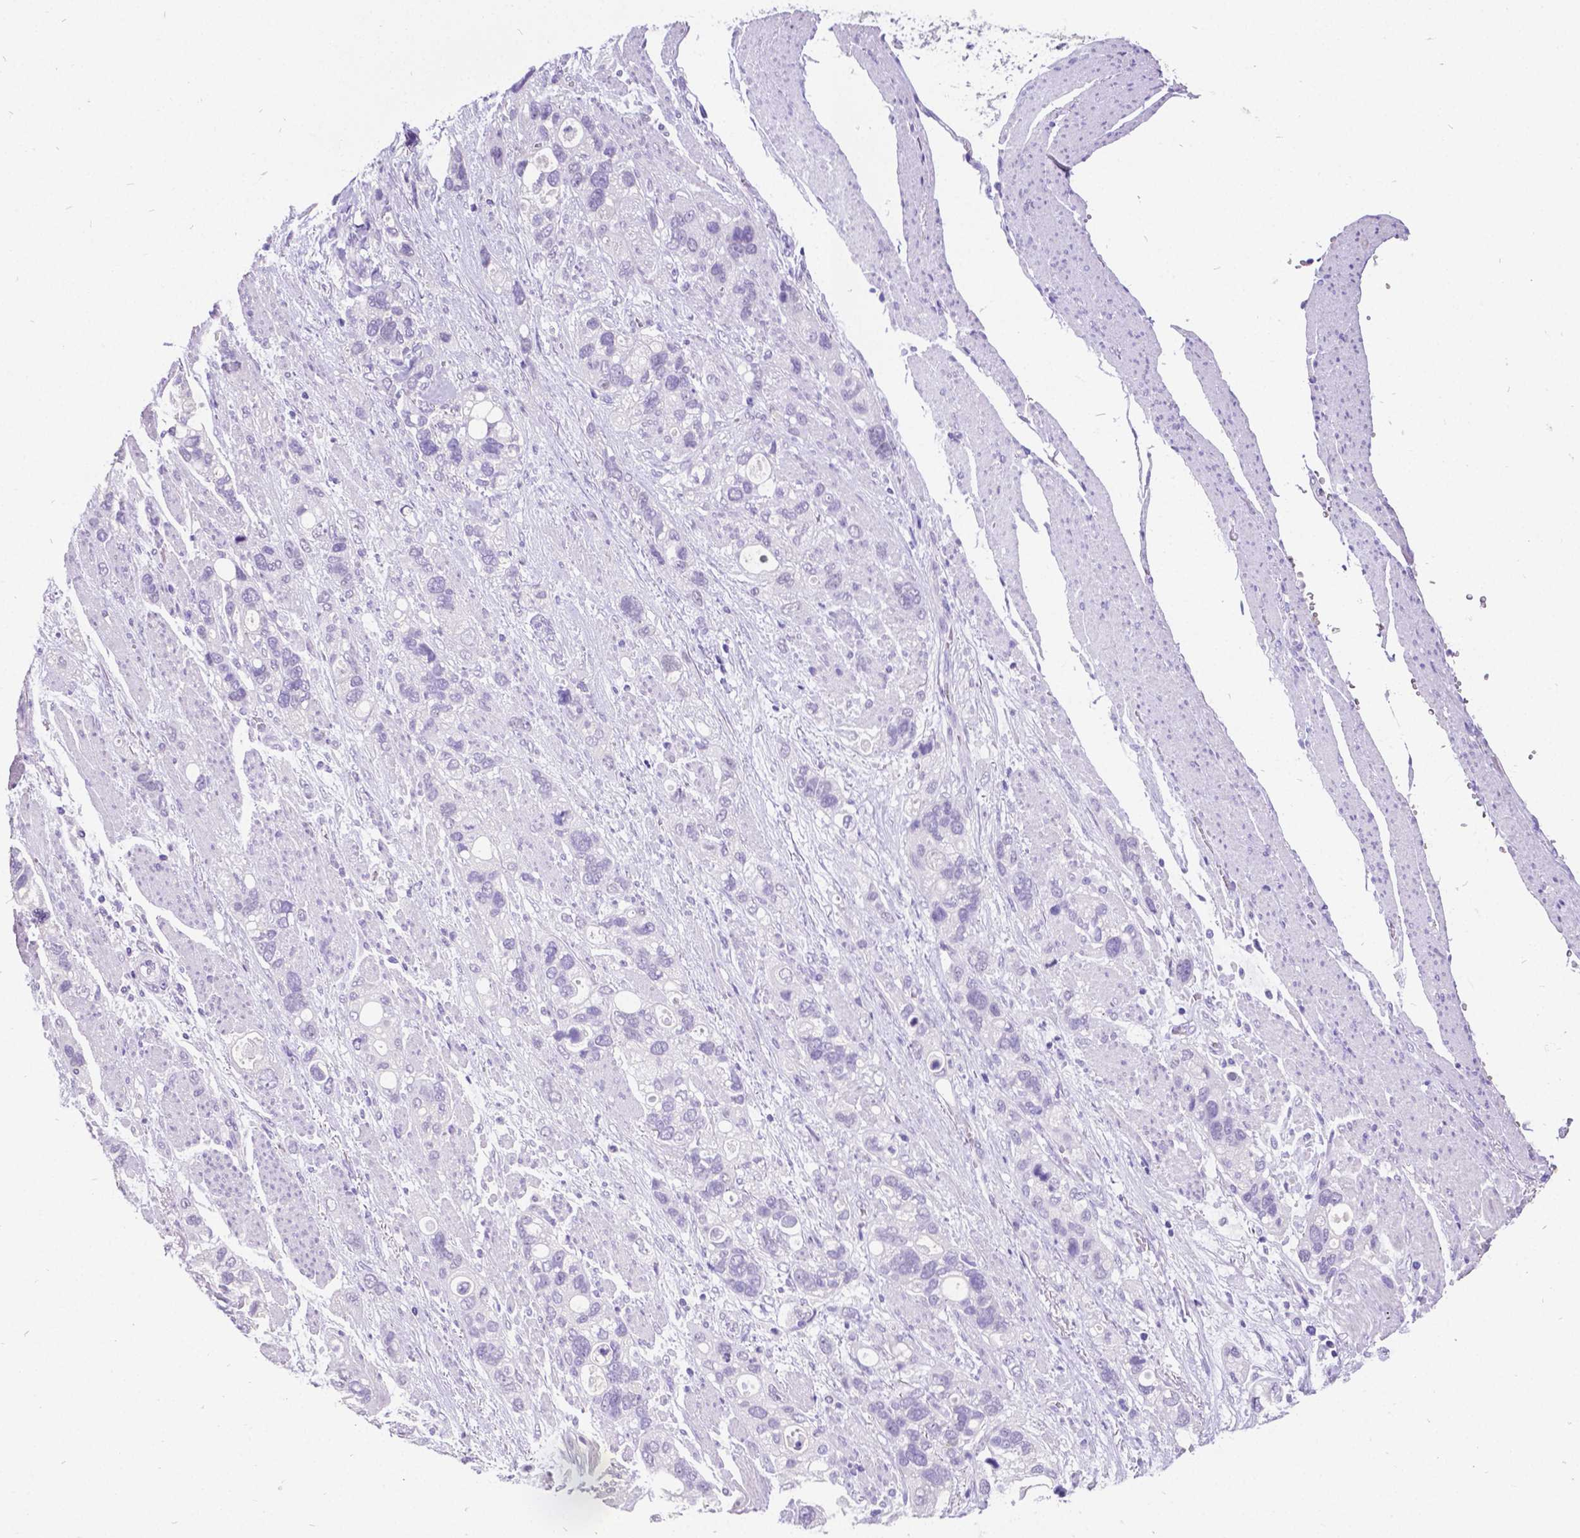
{"staining": {"intensity": "negative", "quantity": "none", "location": "none"}, "tissue": "stomach cancer", "cell_type": "Tumor cells", "image_type": "cancer", "snomed": [{"axis": "morphology", "description": "Adenocarcinoma, NOS"}, {"axis": "topography", "description": "Stomach, upper"}], "caption": "DAB immunohistochemical staining of human stomach cancer (adenocarcinoma) reveals no significant positivity in tumor cells.", "gene": "SATB2", "patient": {"sex": "female", "age": 81}}